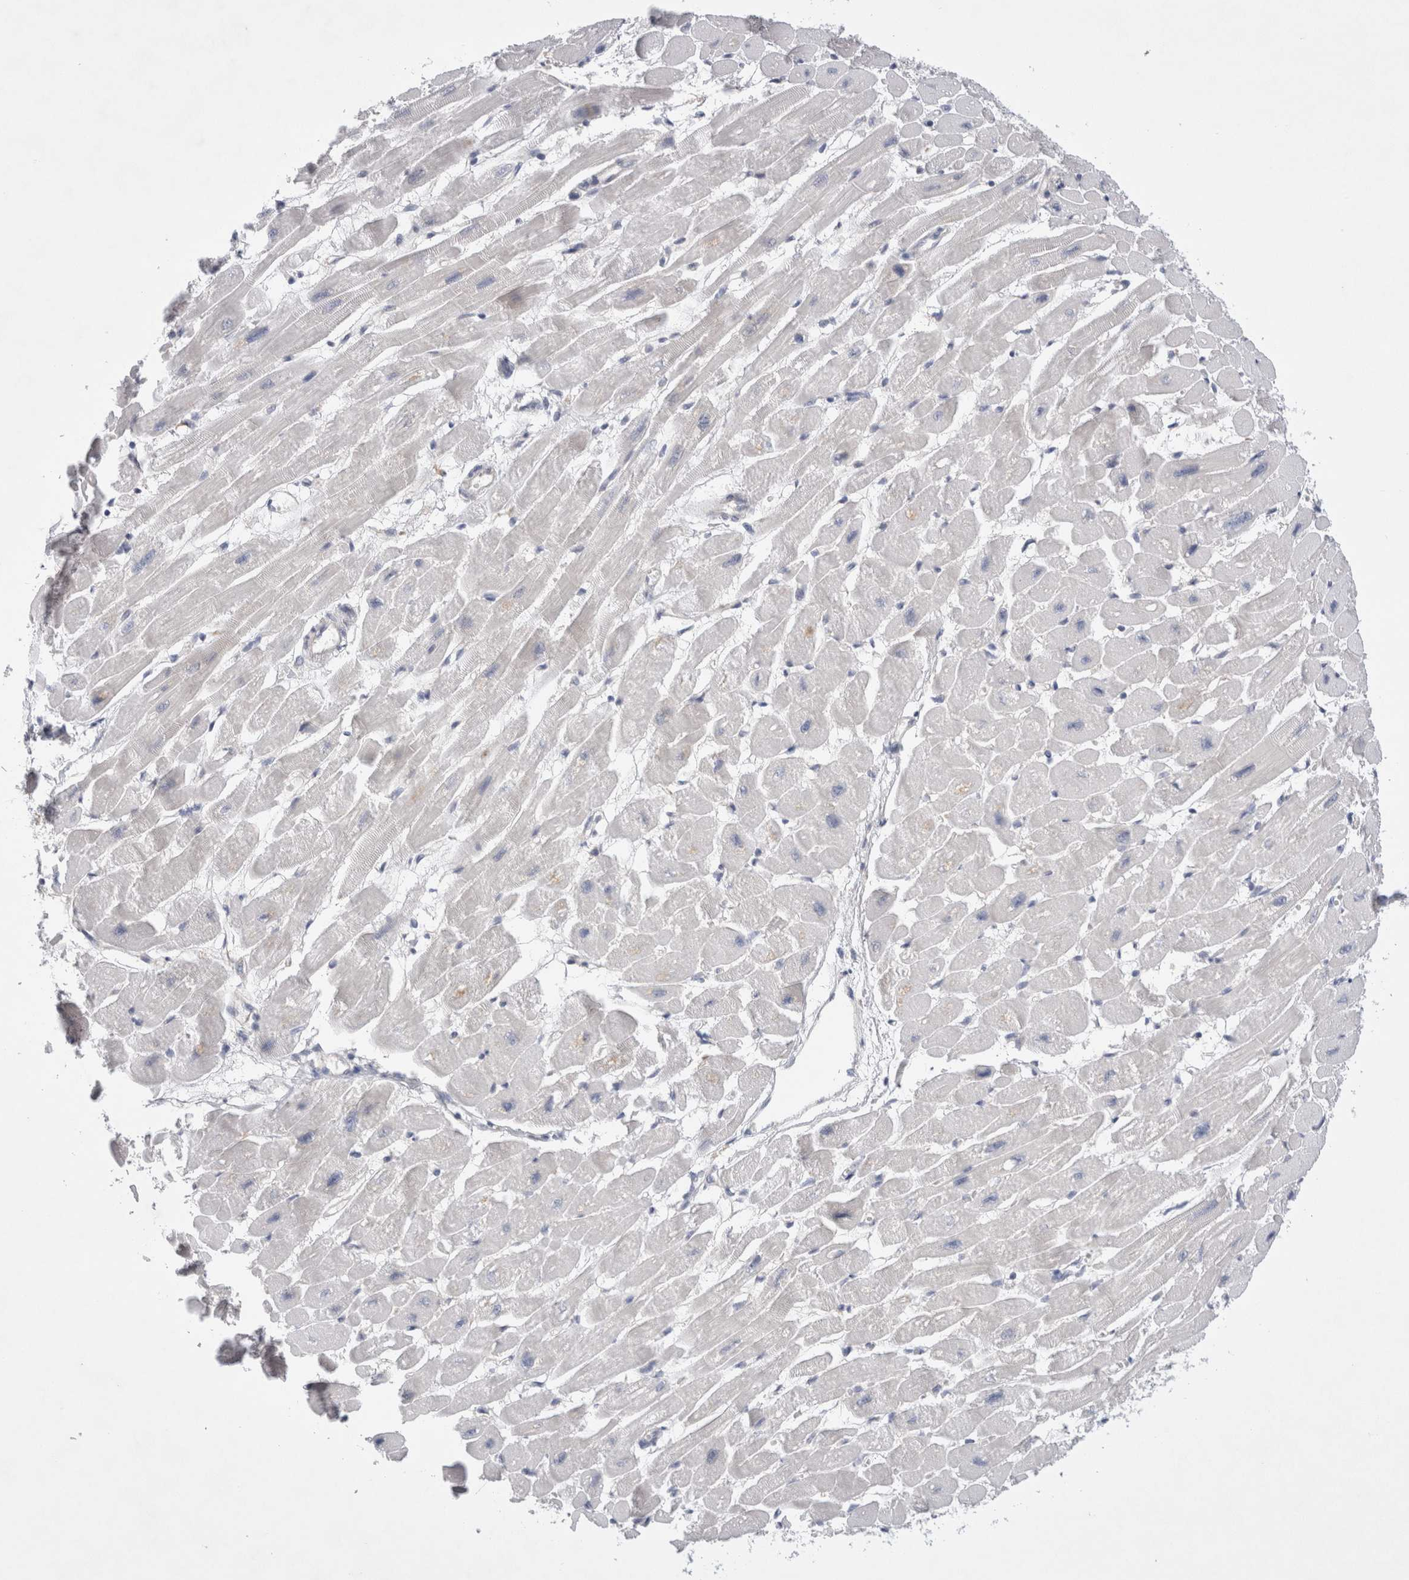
{"staining": {"intensity": "negative", "quantity": "none", "location": "none"}, "tissue": "heart muscle", "cell_type": "Cardiomyocytes", "image_type": "normal", "snomed": [{"axis": "morphology", "description": "Normal tissue, NOS"}, {"axis": "topography", "description": "Heart"}], "caption": "The image demonstrates no significant expression in cardiomyocytes of heart muscle.", "gene": "RBM12B", "patient": {"sex": "female", "age": 54}}